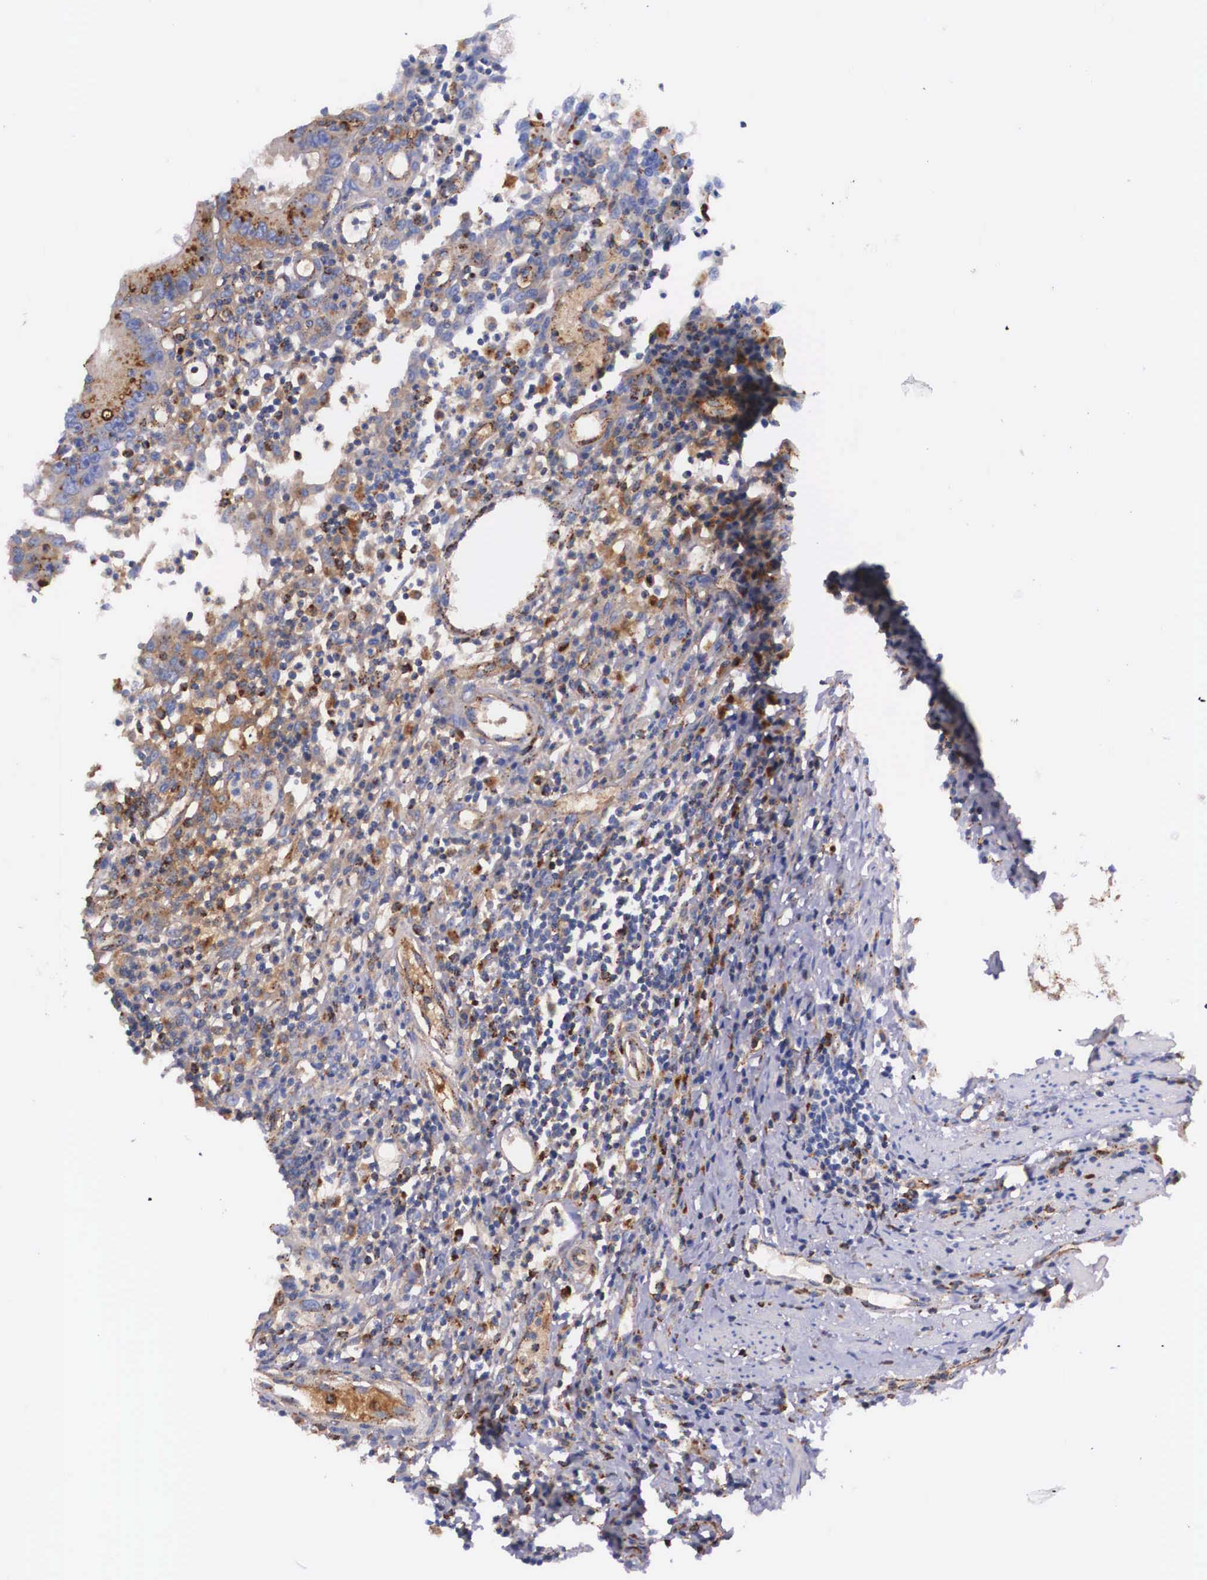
{"staining": {"intensity": "strong", "quantity": ">75%", "location": "cytoplasmic/membranous"}, "tissue": "colorectal cancer", "cell_type": "Tumor cells", "image_type": "cancer", "snomed": [{"axis": "morphology", "description": "Adenocarcinoma, NOS"}, {"axis": "topography", "description": "Rectum"}], "caption": "Colorectal cancer (adenocarcinoma) was stained to show a protein in brown. There is high levels of strong cytoplasmic/membranous expression in about >75% of tumor cells.", "gene": "NAGA", "patient": {"sex": "female", "age": 81}}